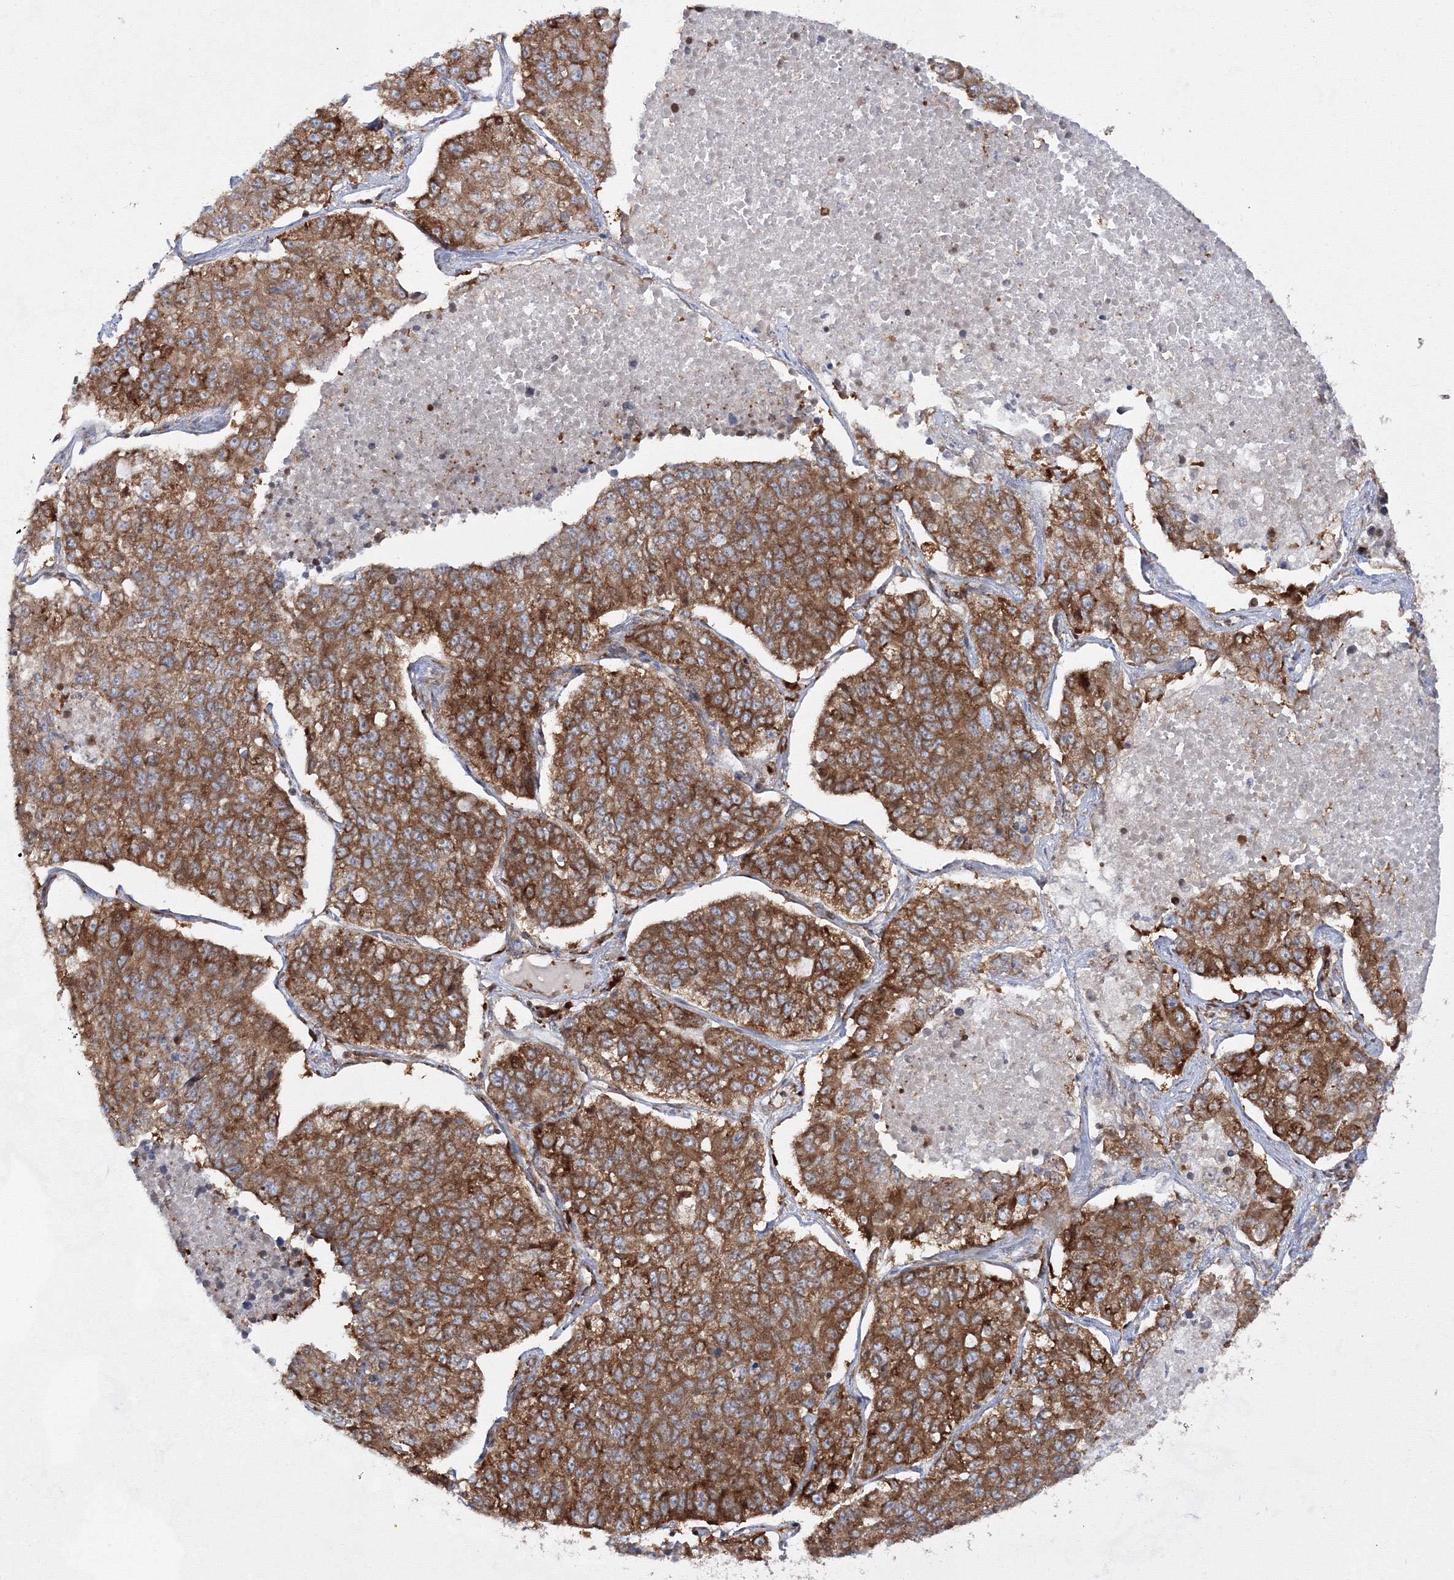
{"staining": {"intensity": "strong", "quantity": ">75%", "location": "cytoplasmic/membranous"}, "tissue": "lung cancer", "cell_type": "Tumor cells", "image_type": "cancer", "snomed": [{"axis": "morphology", "description": "Adenocarcinoma, NOS"}, {"axis": "topography", "description": "Lung"}], "caption": "Strong cytoplasmic/membranous expression is present in about >75% of tumor cells in lung cancer.", "gene": "HARS1", "patient": {"sex": "male", "age": 49}}